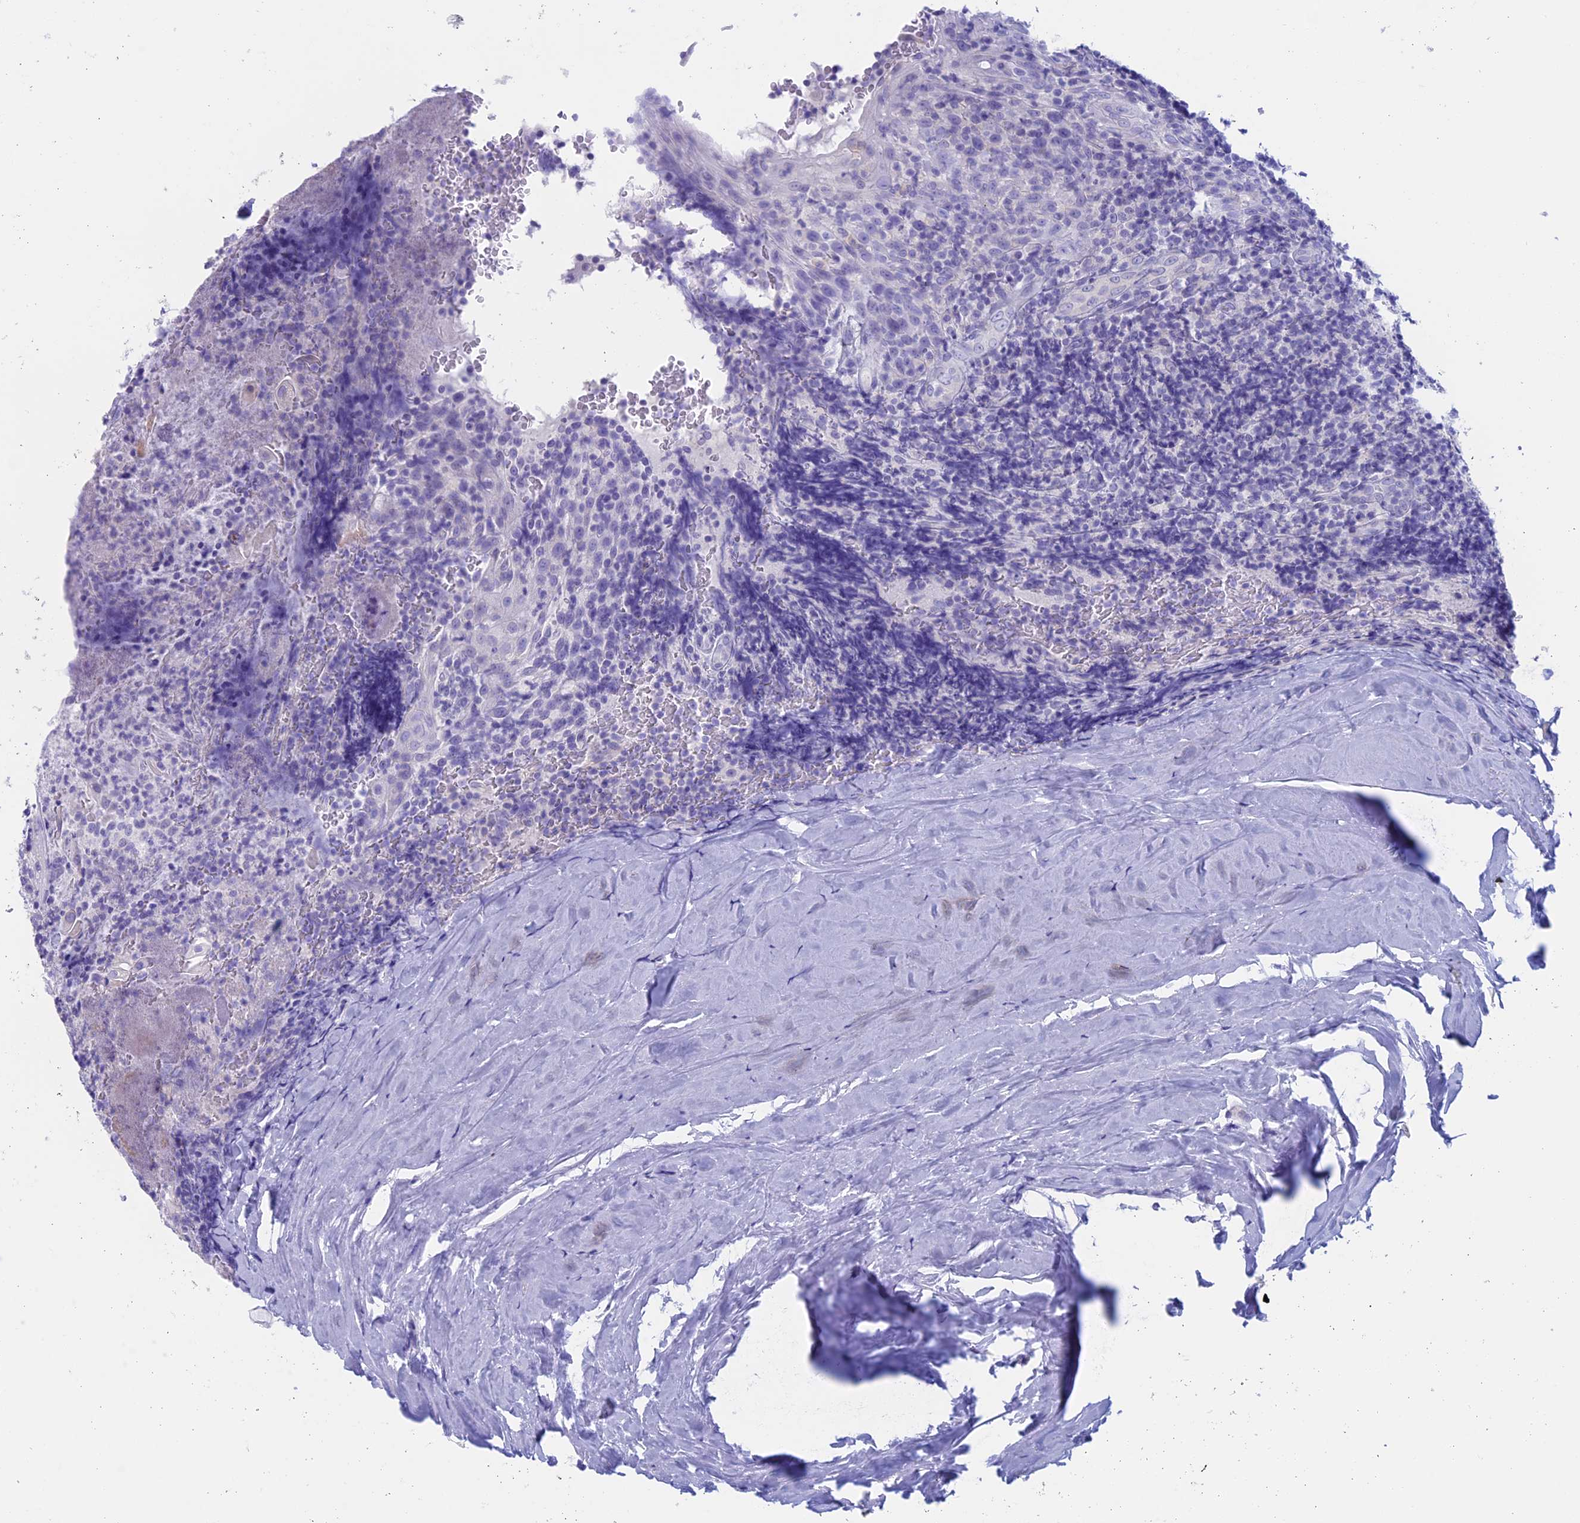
{"staining": {"intensity": "negative", "quantity": "none", "location": "none"}, "tissue": "tonsil", "cell_type": "Germinal center cells", "image_type": "normal", "snomed": [{"axis": "morphology", "description": "Normal tissue, NOS"}, {"axis": "topography", "description": "Tonsil"}], "caption": "Immunohistochemistry (IHC) photomicrograph of unremarkable tonsil: tonsil stained with DAB exhibits no significant protein positivity in germinal center cells.", "gene": "RP1", "patient": {"sex": "male", "age": 37}}